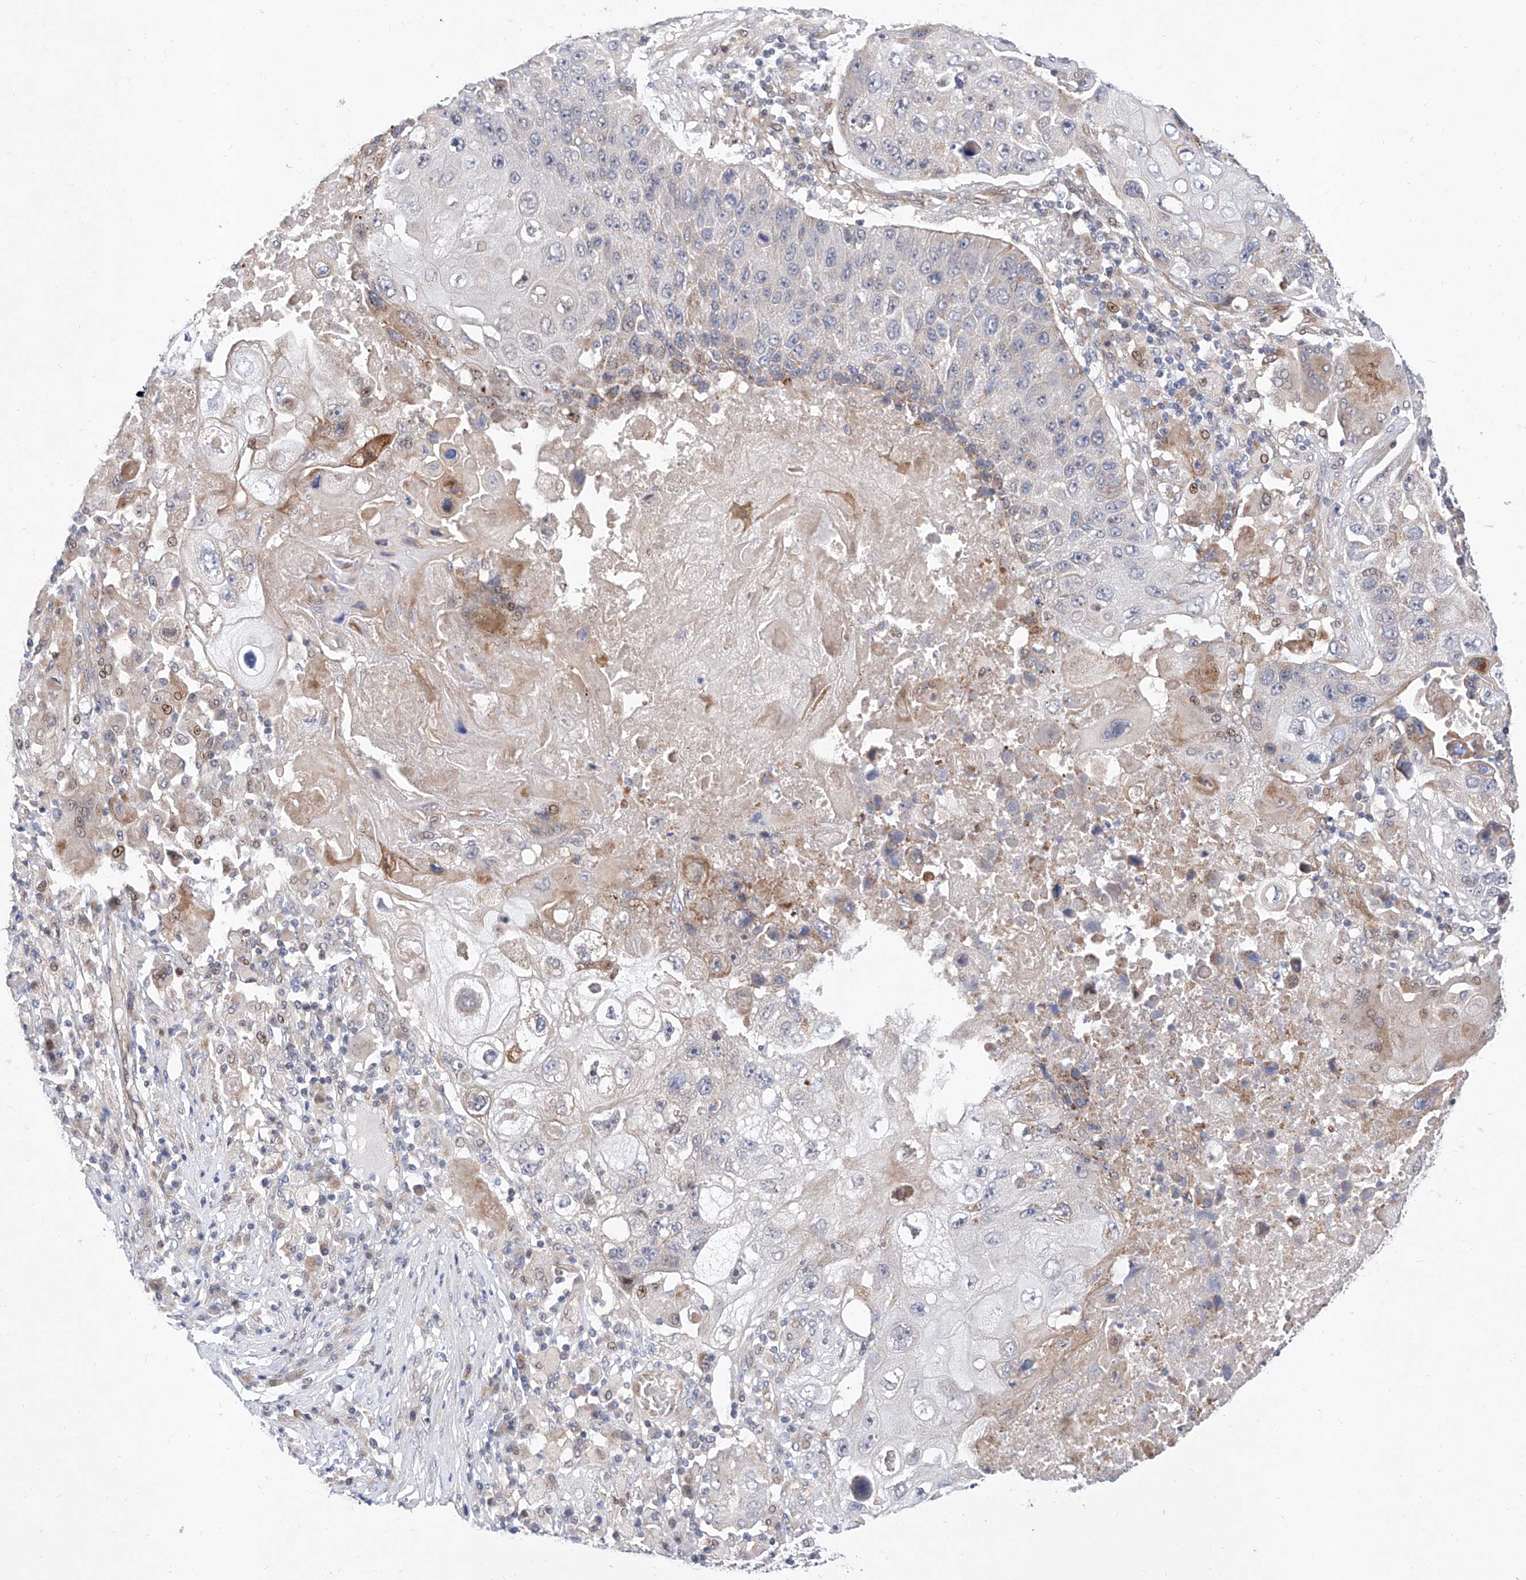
{"staining": {"intensity": "negative", "quantity": "none", "location": "none"}, "tissue": "lung cancer", "cell_type": "Tumor cells", "image_type": "cancer", "snomed": [{"axis": "morphology", "description": "Squamous cell carcinoma, NOS"}, {"axis": "topography", "description": "Lung"}], "caption": "High power microscopy micrograph of an immunohistochemistry photomicrograph of lung cancer (squamous cell carcinoma), revealing no significant expression in tumor cells.", "gene": "FUCA2", "patient": {"sex": "male", "age": 61}}